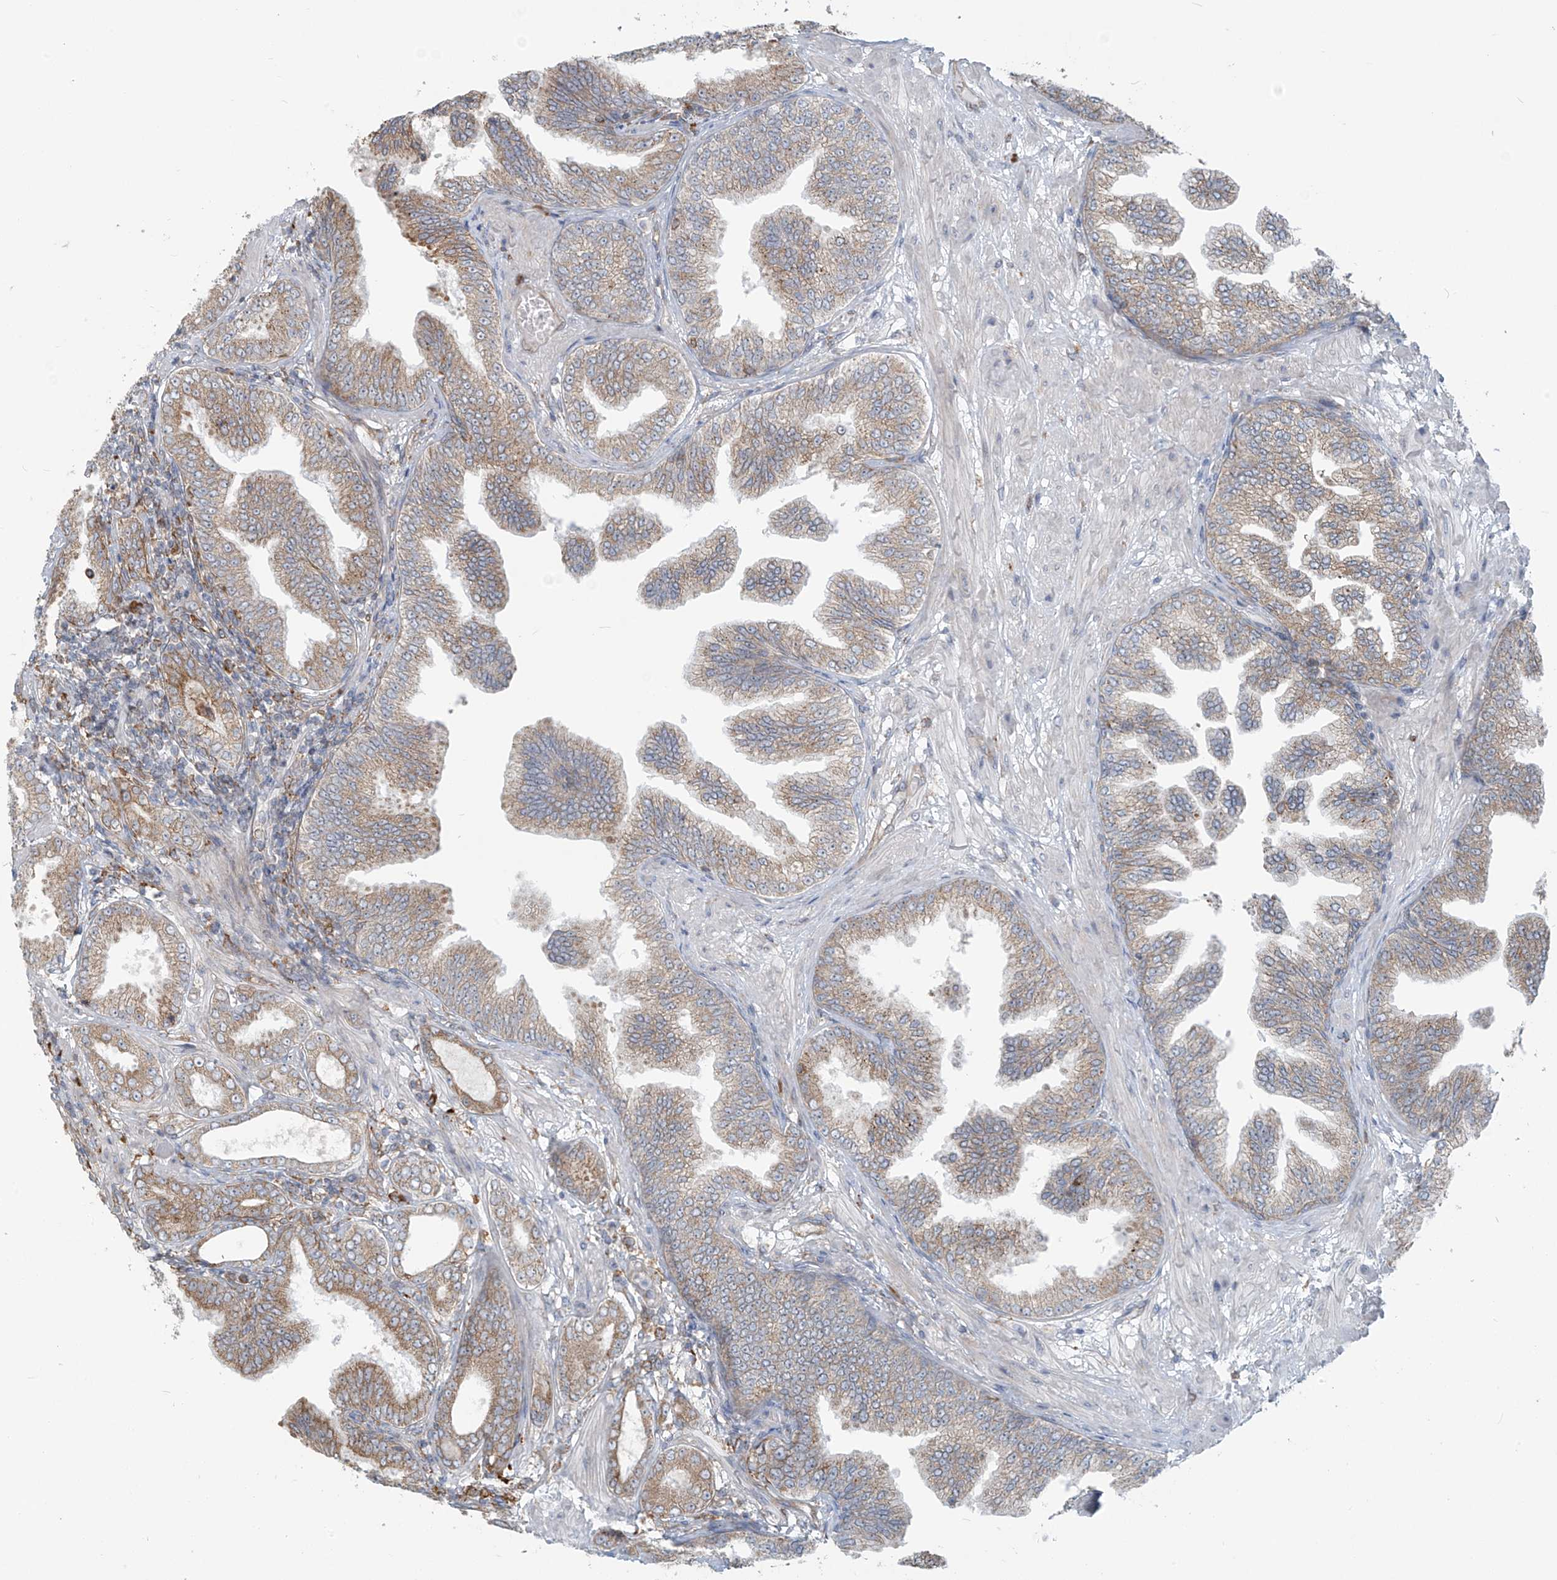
{"staining": {"intensity": "weak", "quantity": ">75%", "location": "cytoplasmic/membranous"}, "tissue": "prostate cancer", "cell_type": "Tumor cells", "image_type": "cancer", "snomed": [{"axis": "morphology", "description": "Adenocarcinoma, Low grade"}, {"axis": "topography", "description": "Prostate"}], "caption": "Immunohistochemistry staining of prostate cancer (adenocarcinoma (low-grade)), which reveals low levels of weak cytoplasmic/membranous expression in about >75% of tumor cells indicating weak cytoplasmic/membranous protein expression. The staining was performed using DAB (brown) for protein detection and nuclei were counterstained in hematoxylin (blue).", "gene": "KATNIP", "patient": {"sex": "male", "age": 63}}